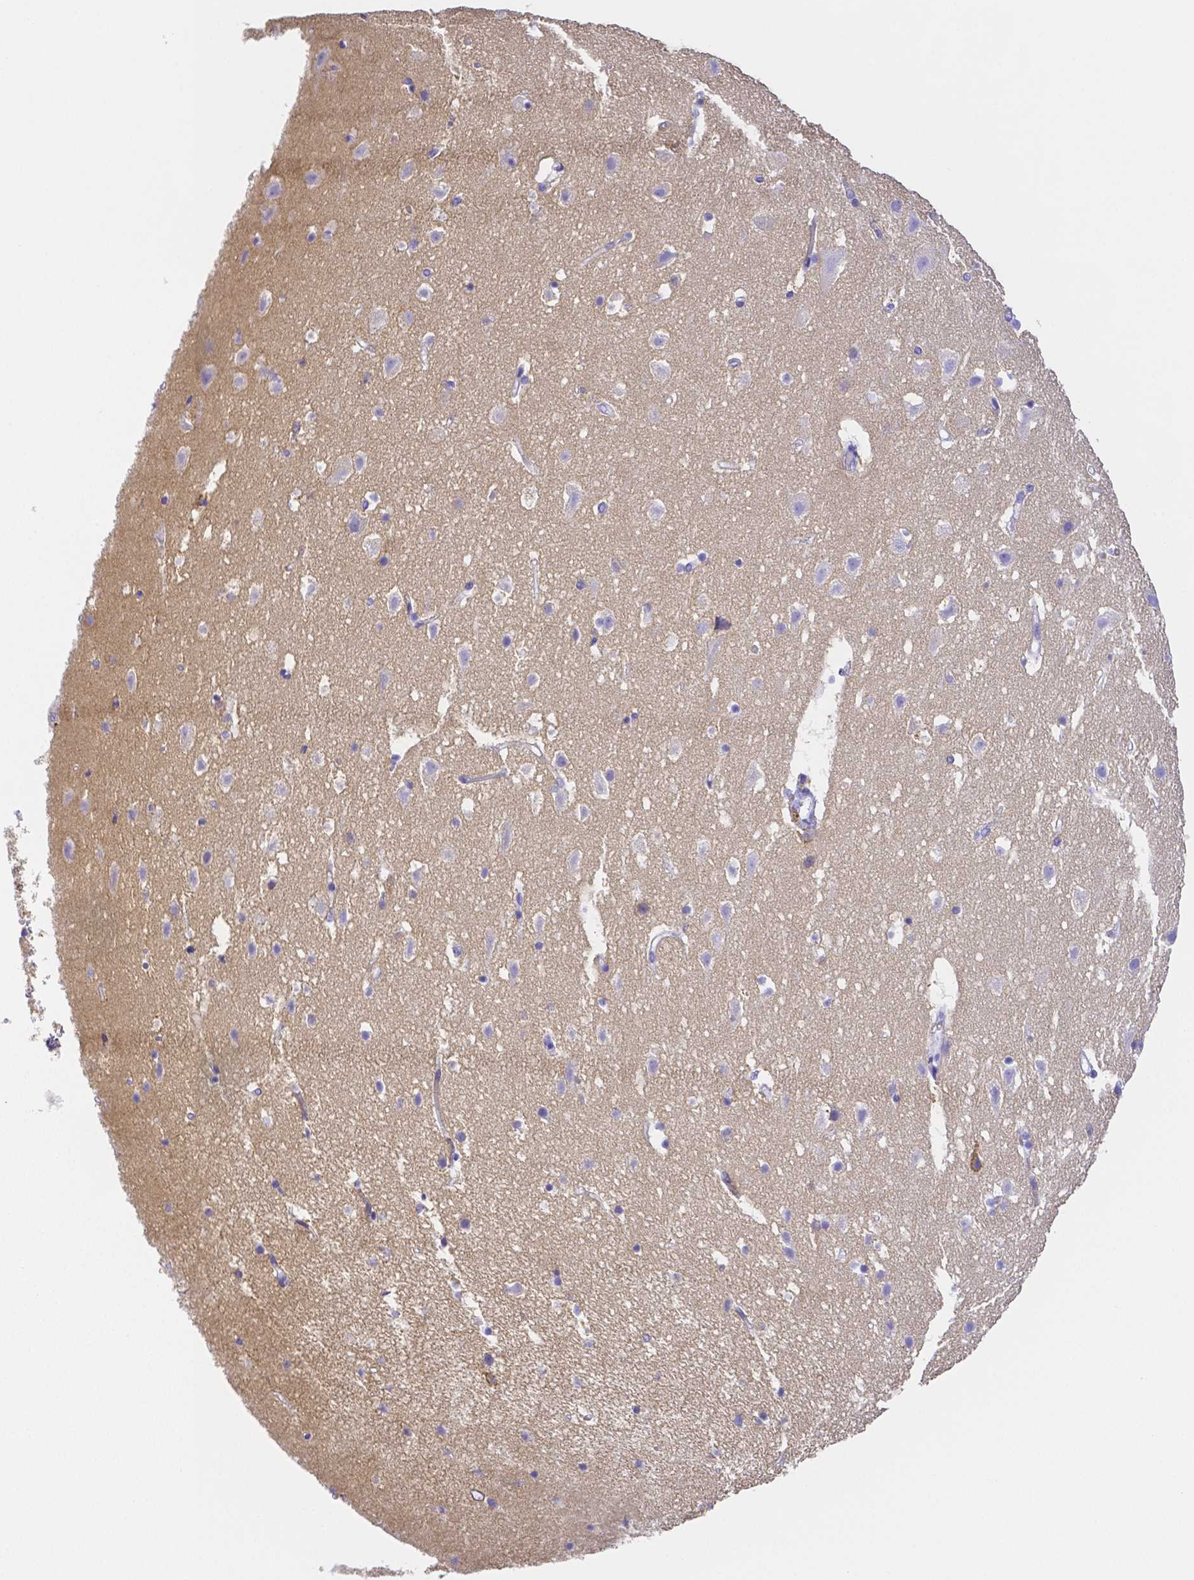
{"staining": {"intensity": "negative", "quantity": "none", "location": "none"}, "tissue": "cerebral cortex", "cell_type": "Endothelial cells", "image_type": "normal", "snomed": [{"axis": "morphology", "description": "Normal tissue, NOS"}, {"axis": "topography", "description": "Cerebral cortex"}], "caption": "Immunohistochemical staining of normal cerebral cortex reveals no significant positivity in endothelial cells.", "gene": "ZG16B", "patient": {"sex": "female", "age": 42}}